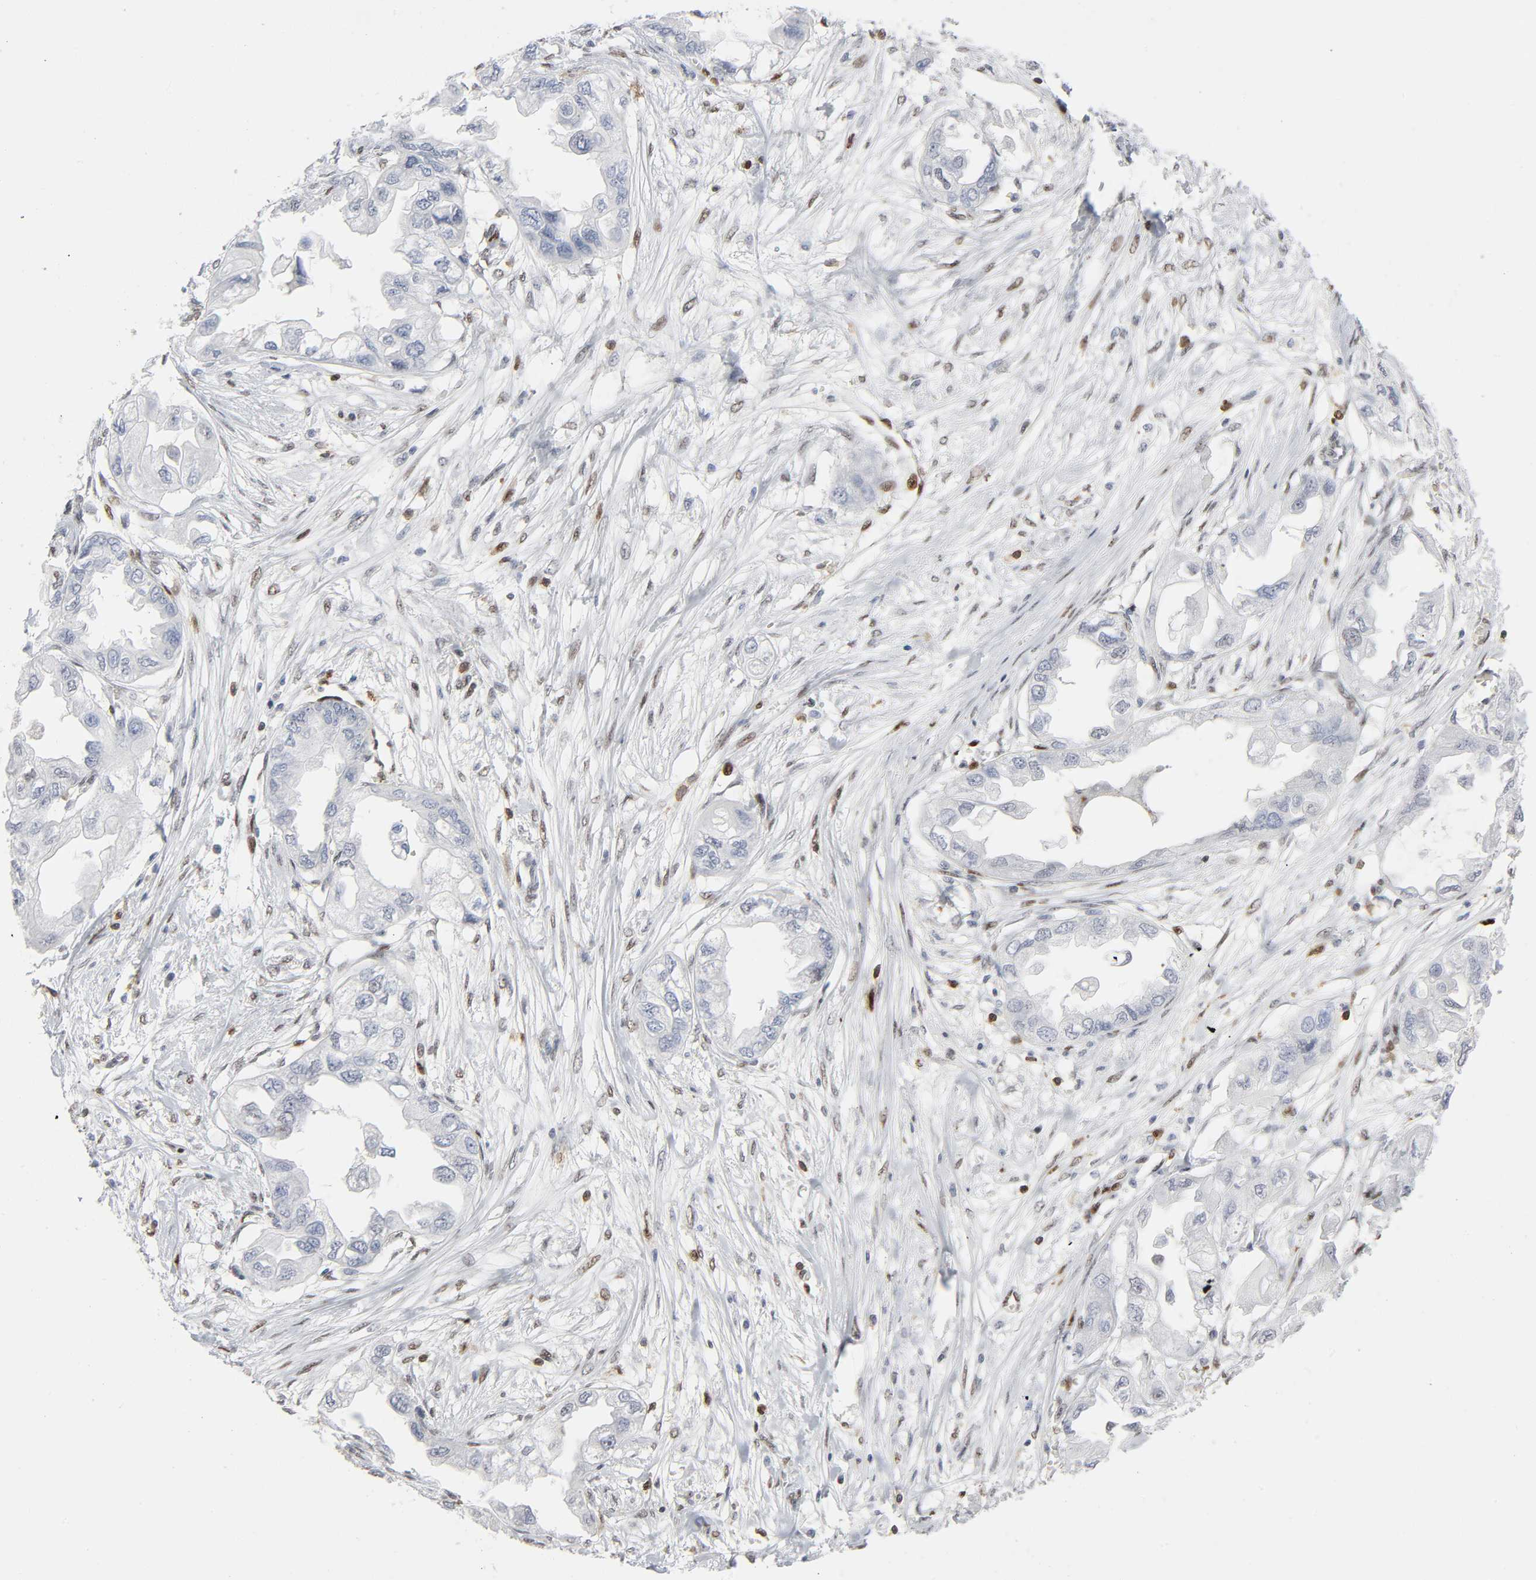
{"staining": {"intensity": "negative", "quantity": "none", "location": "none"}, "tissue": "endometrial cancer", "cell_type": "Tumor cells", "image_type": "cancer", "snomed": [{"axis": "morphology", "description": "Adenocarcinoma, NOS"}, {"axis": "topography", "description": "Endometrium"}], "caption": "The photomicrograph displays no staining of tumor cells in endometrial adenocarcinoma.", "gene": "WAS", "patient": {"sex": "female", "age": 67}}